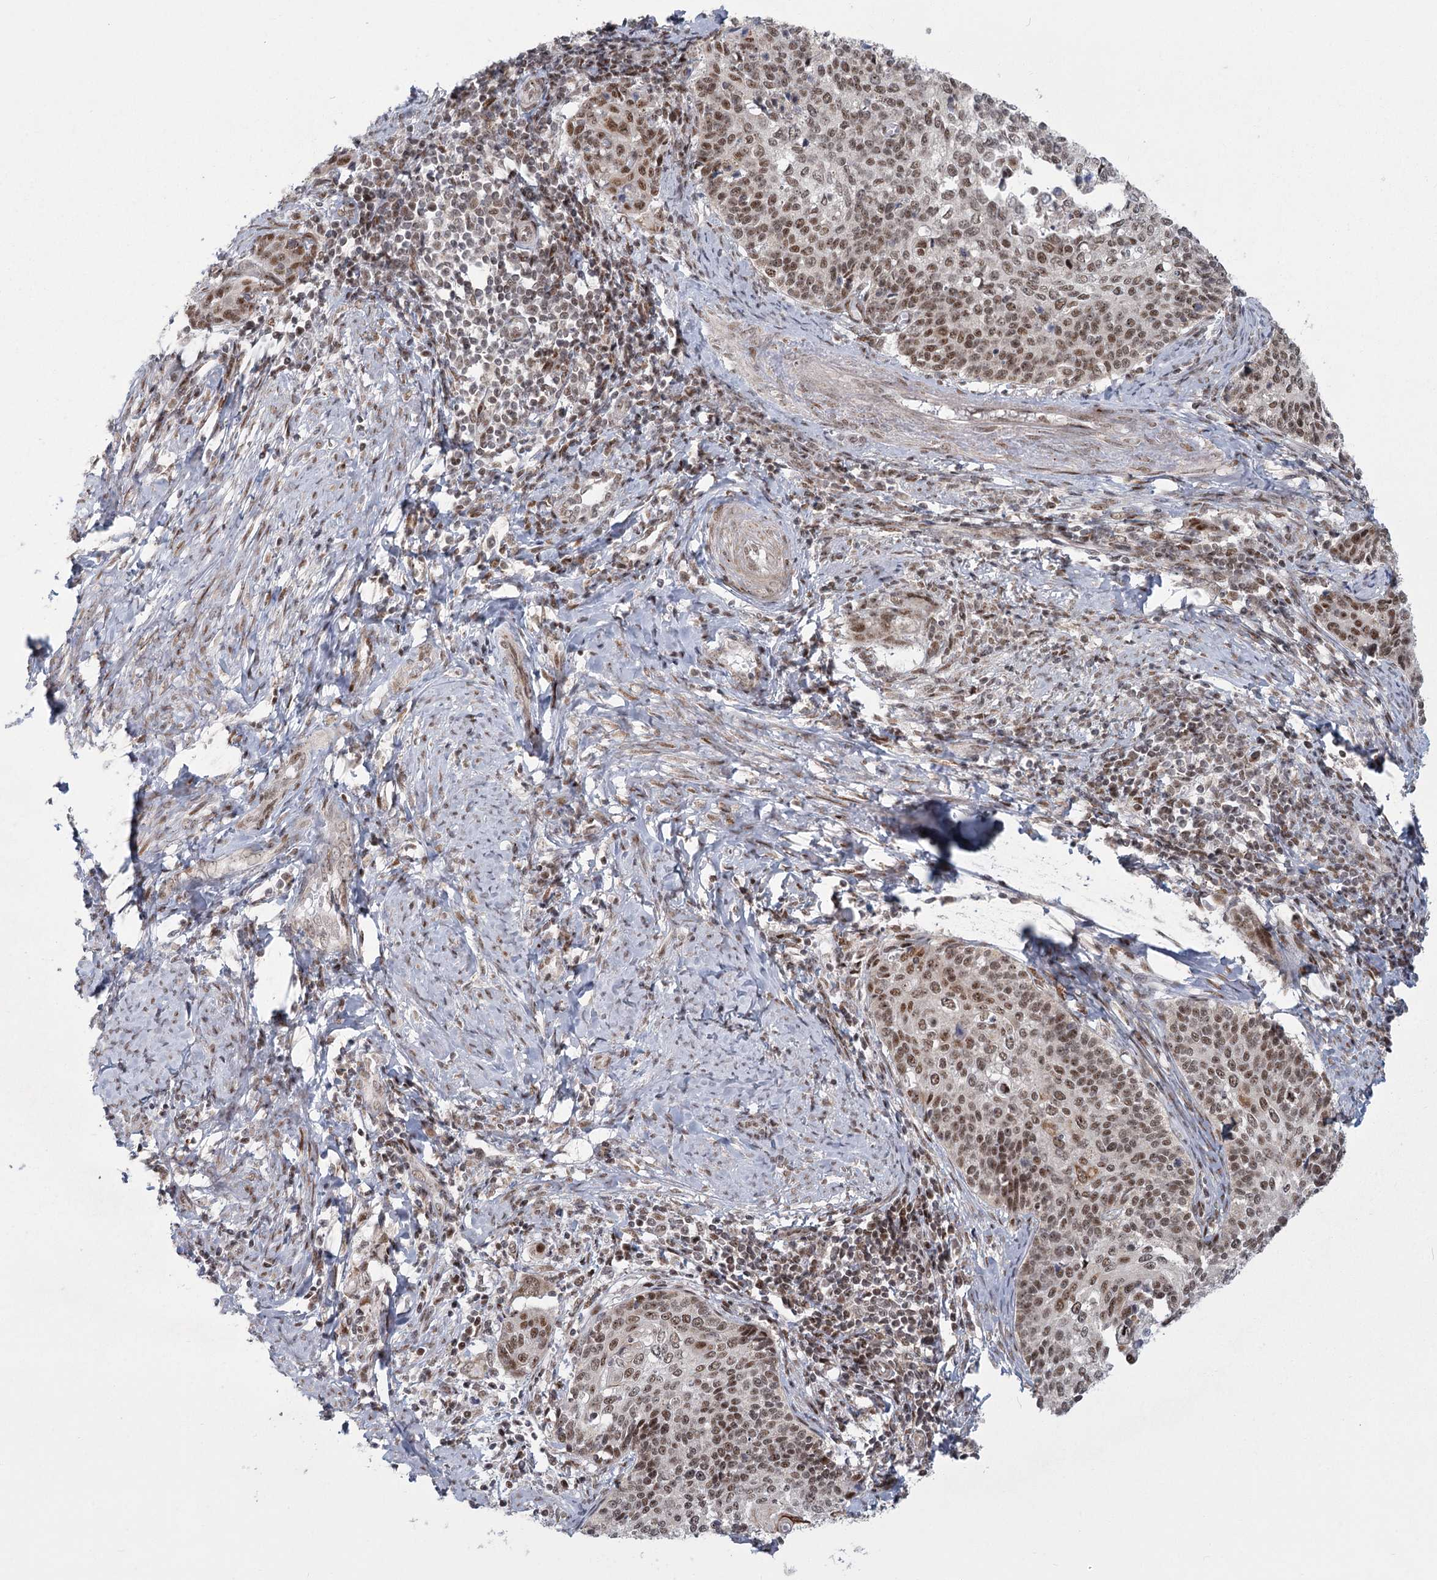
{"staining": {"intensity": "moderate", "quantity": ">75%", "location": "nuclear"}, "tissue": "cervical cancer", "cell_type": "Tumor cells", "image_type": "cancer", "snomed": [{"axis": "morphology", "description": "Squamous cell carcinoma, NOS"}, {"axis": "topography", "description": "Cervix"}], "caption": "Cervical cancer stained with a brown dye exhibits moderate nuclear positive staining in approximately >75% of tumor cells.", "gene": "CIB4", "patient": {"sex": "female", "age": 39}}